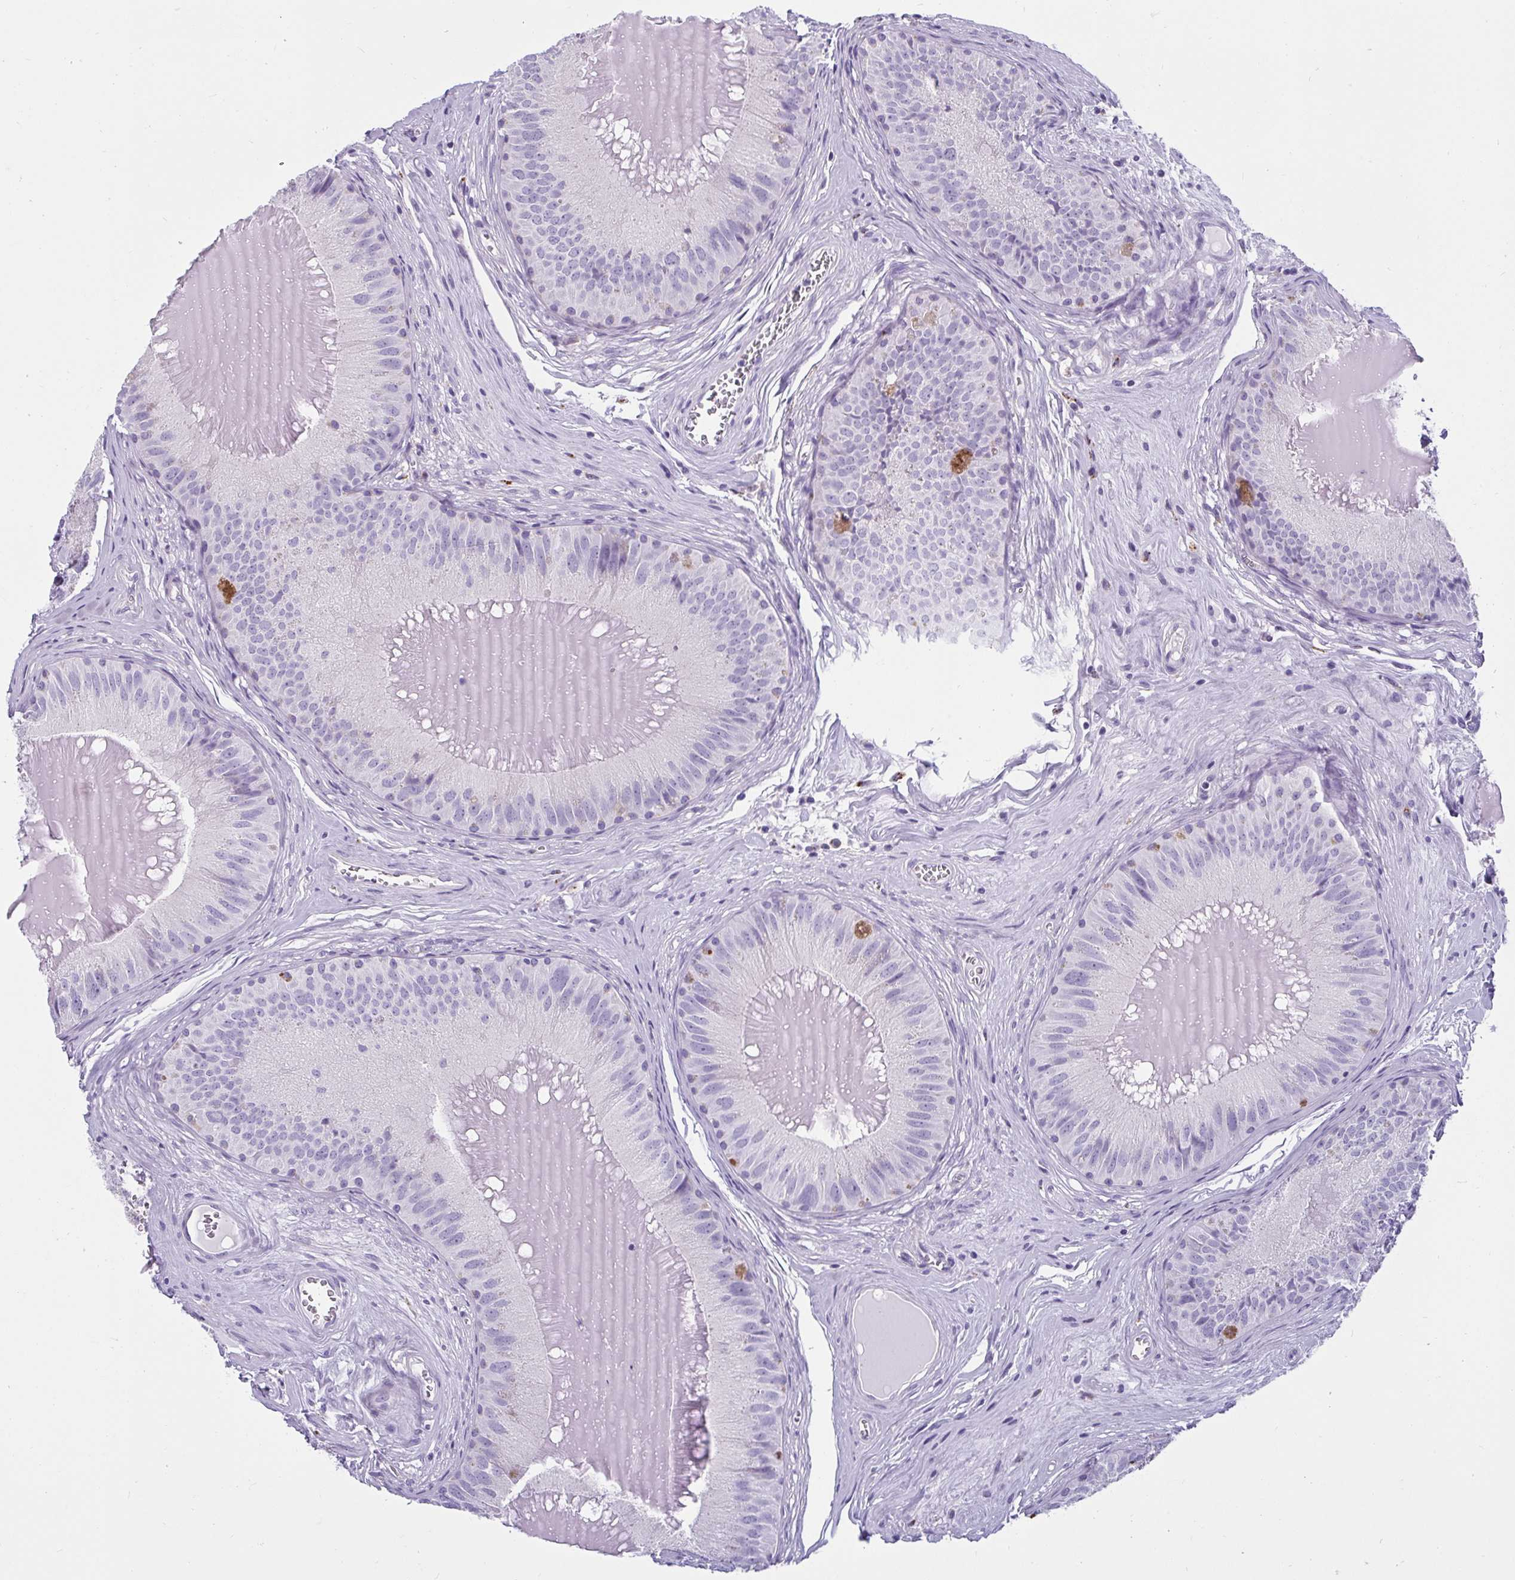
{"staining": {"intensity": "moderate", "quantity": "<25%", "location": "cytoplasmic/membranous"}, "tissue": "epididymis", "cell_type": "Glandular cells", "image_type": "normal", "snomed": [{"axis": "morphology", "description": "Normal tissue, NOS"}, {"axis": "topography", "description": "Epididymis, spermatic cord, NOS"}], "caption": "The micrograph reveals a brown stain indicating the presence of a protein in the cytoplasmic/membranous of glandular cells in epididymis. (DAB IHC, brown staining for protein, blue staining for nuclei).", "gene": "CTSZ", "patient": {"sex": "male", "age": 39}}